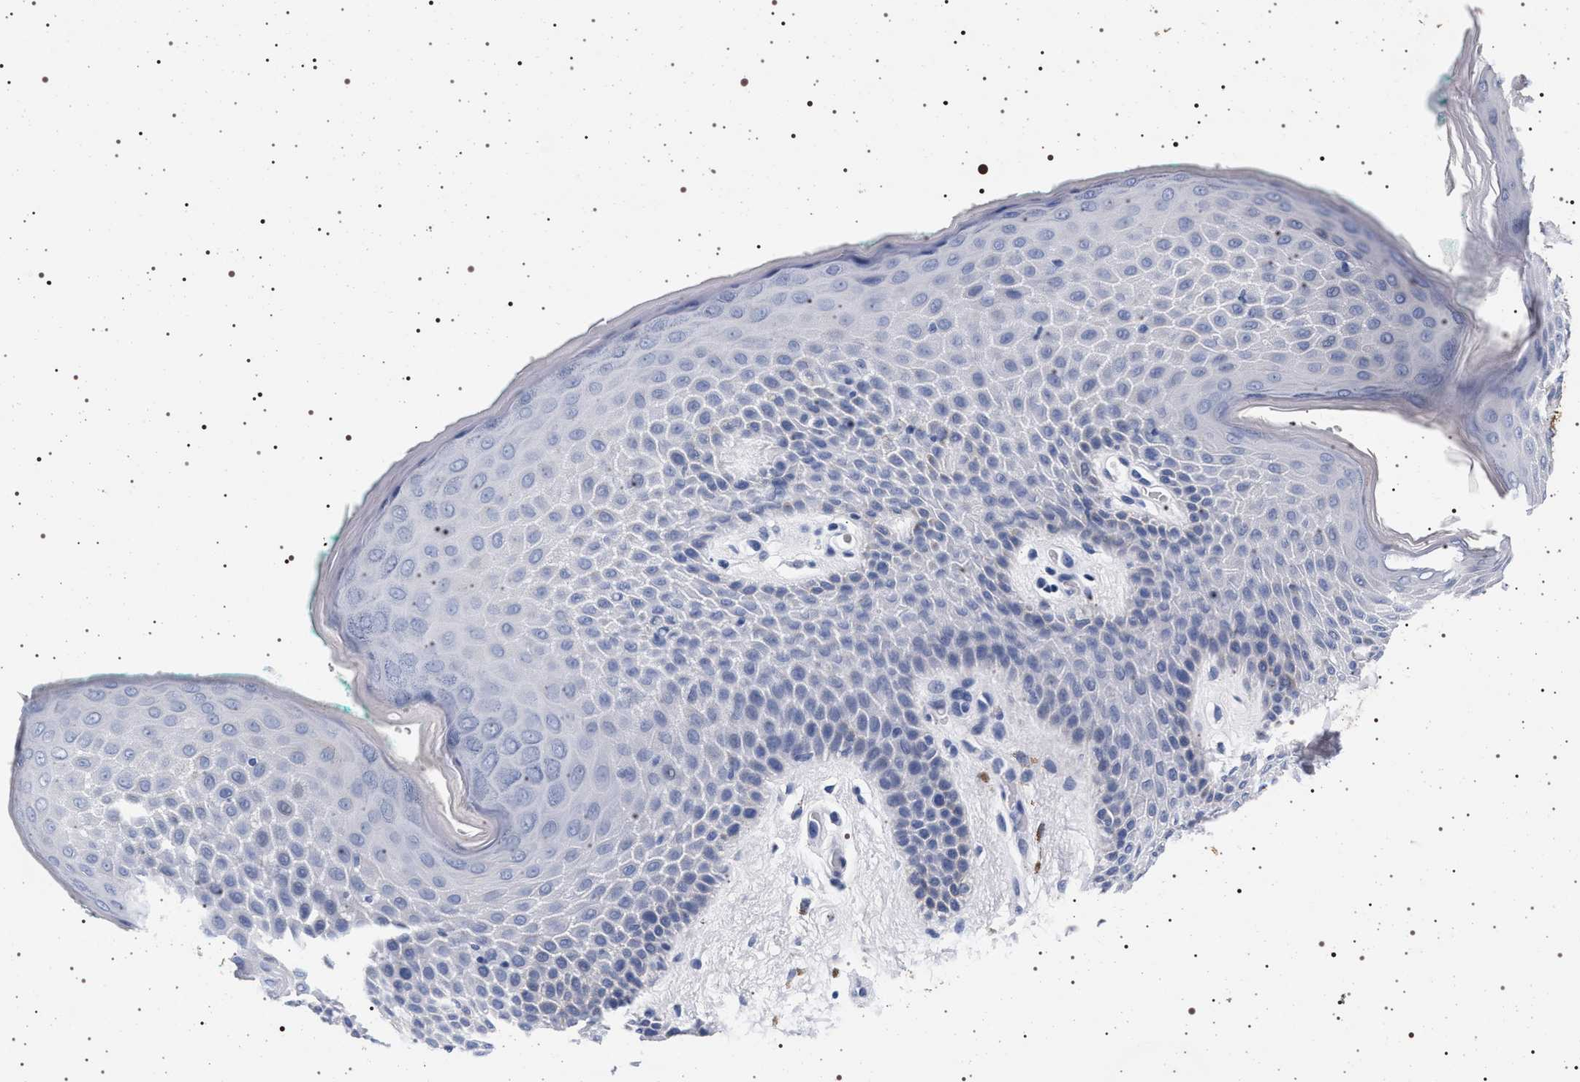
{"staining": {"intensity": "negative", "quantity": "none", "location": "none"}, "tissue": "skin", "cell_type": "Epidermal cells", "image_type": "normal", "snomed": [{"axis": "morphology", "description": "Normal tissue, NOS"}, {"axis": "topography", "description": "Anal"}], "caption": "High power microscopy image of an IHC photomicrograph of normal skin, revealing no significant positivity in epidermal cells. (Immunohistochemistry (ihc), brightfield microscopy, high magnification).", "gene": "SYN1", "patient": {"sex": "male", "age": 74}}